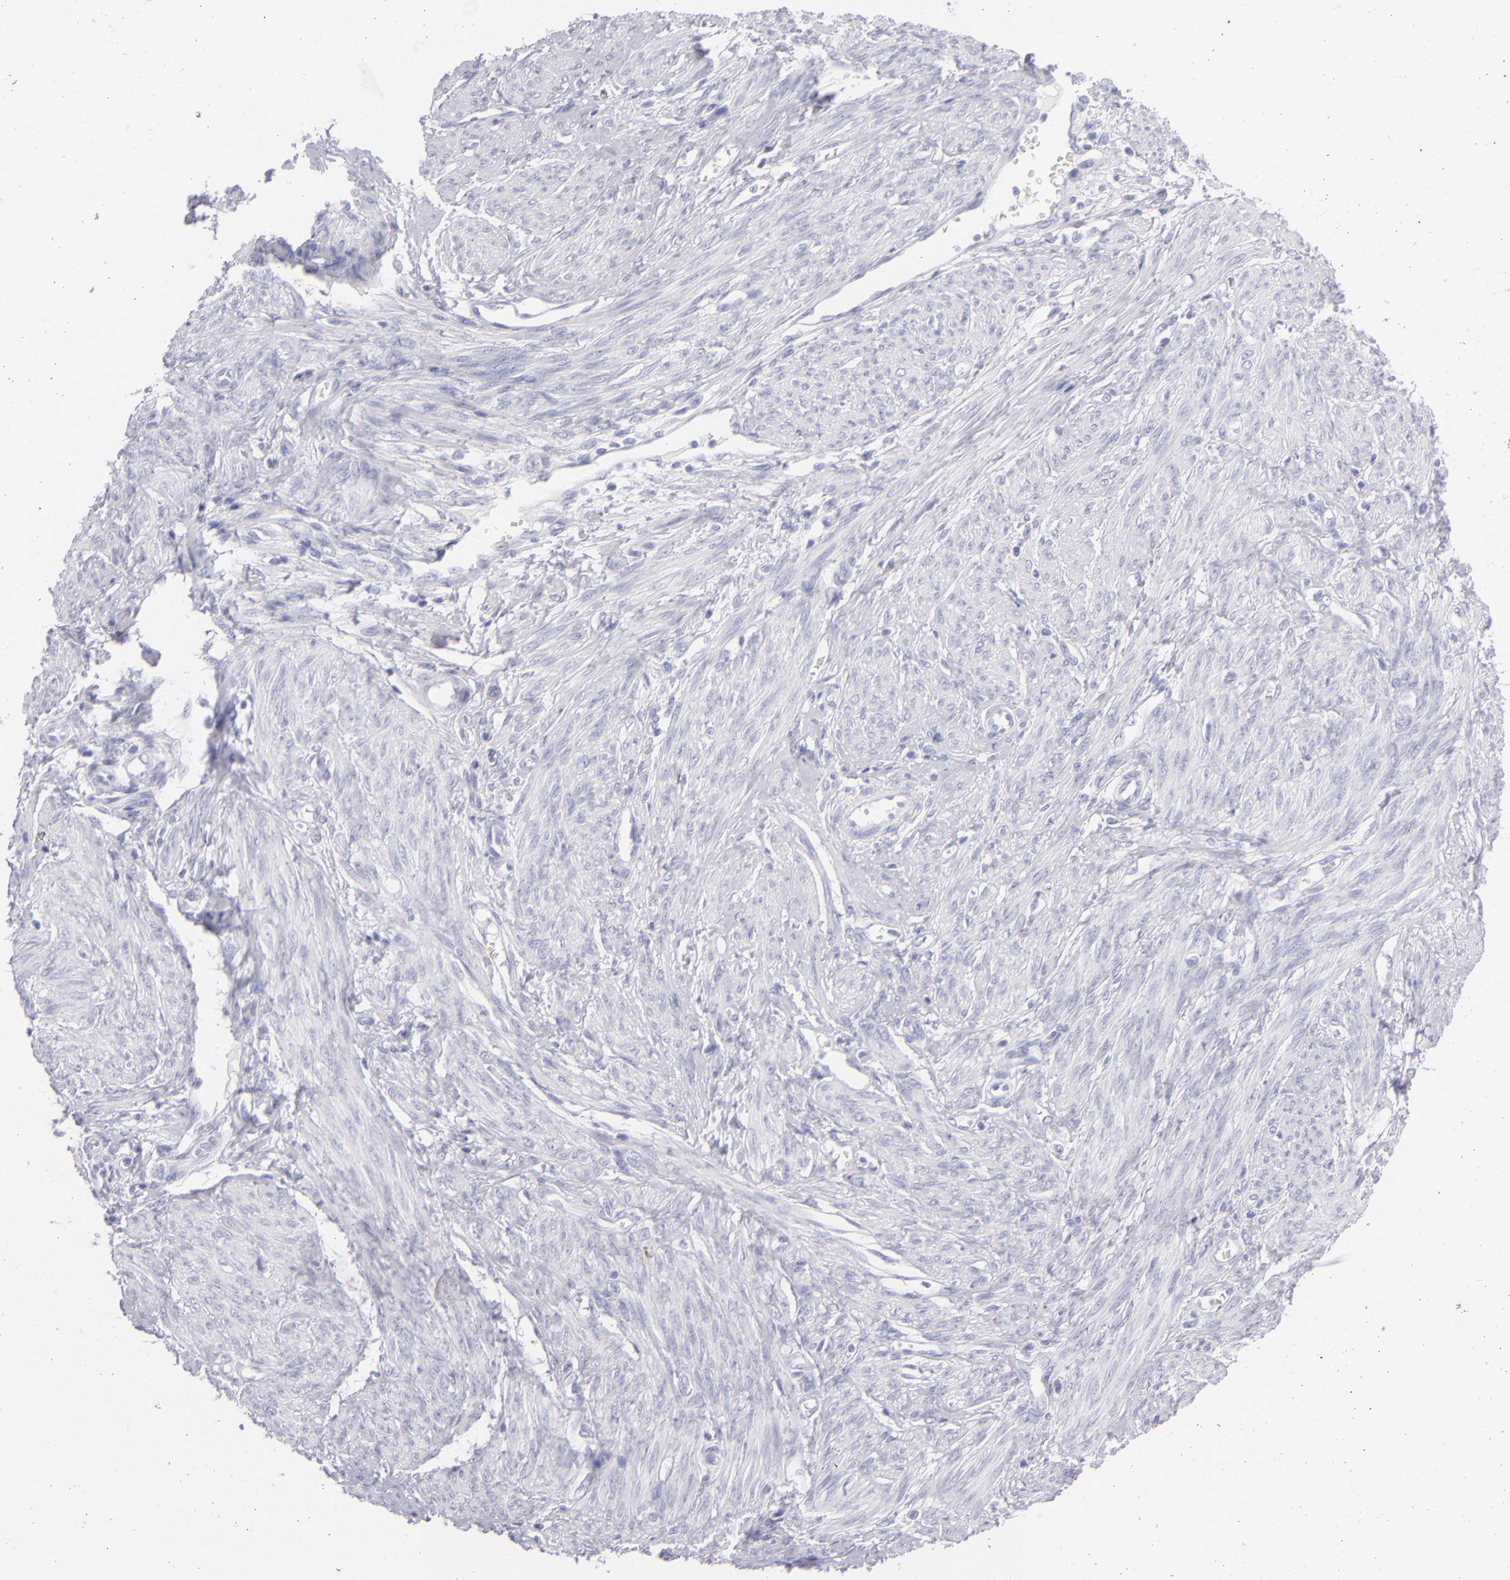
{"staining": {"intensity": "negative", "quantity": "none", "location": "none"}, "tissue": "endometrial cancer", "cell_type": "Tumor cells", "image_type": "cancer", "snomed": [{"axis": "morphology", "description": "Adenocarcinoma, NOS"}, {"axis": "topography", "description": "Endometrium"}], "caption": "Immunohistochemical staining of human adenocarcinoma (endometrial) demonstrates no significant positivity in tumor cells.", "gene": "PRPH", "patient": {"sex": "female", "age": 75}}